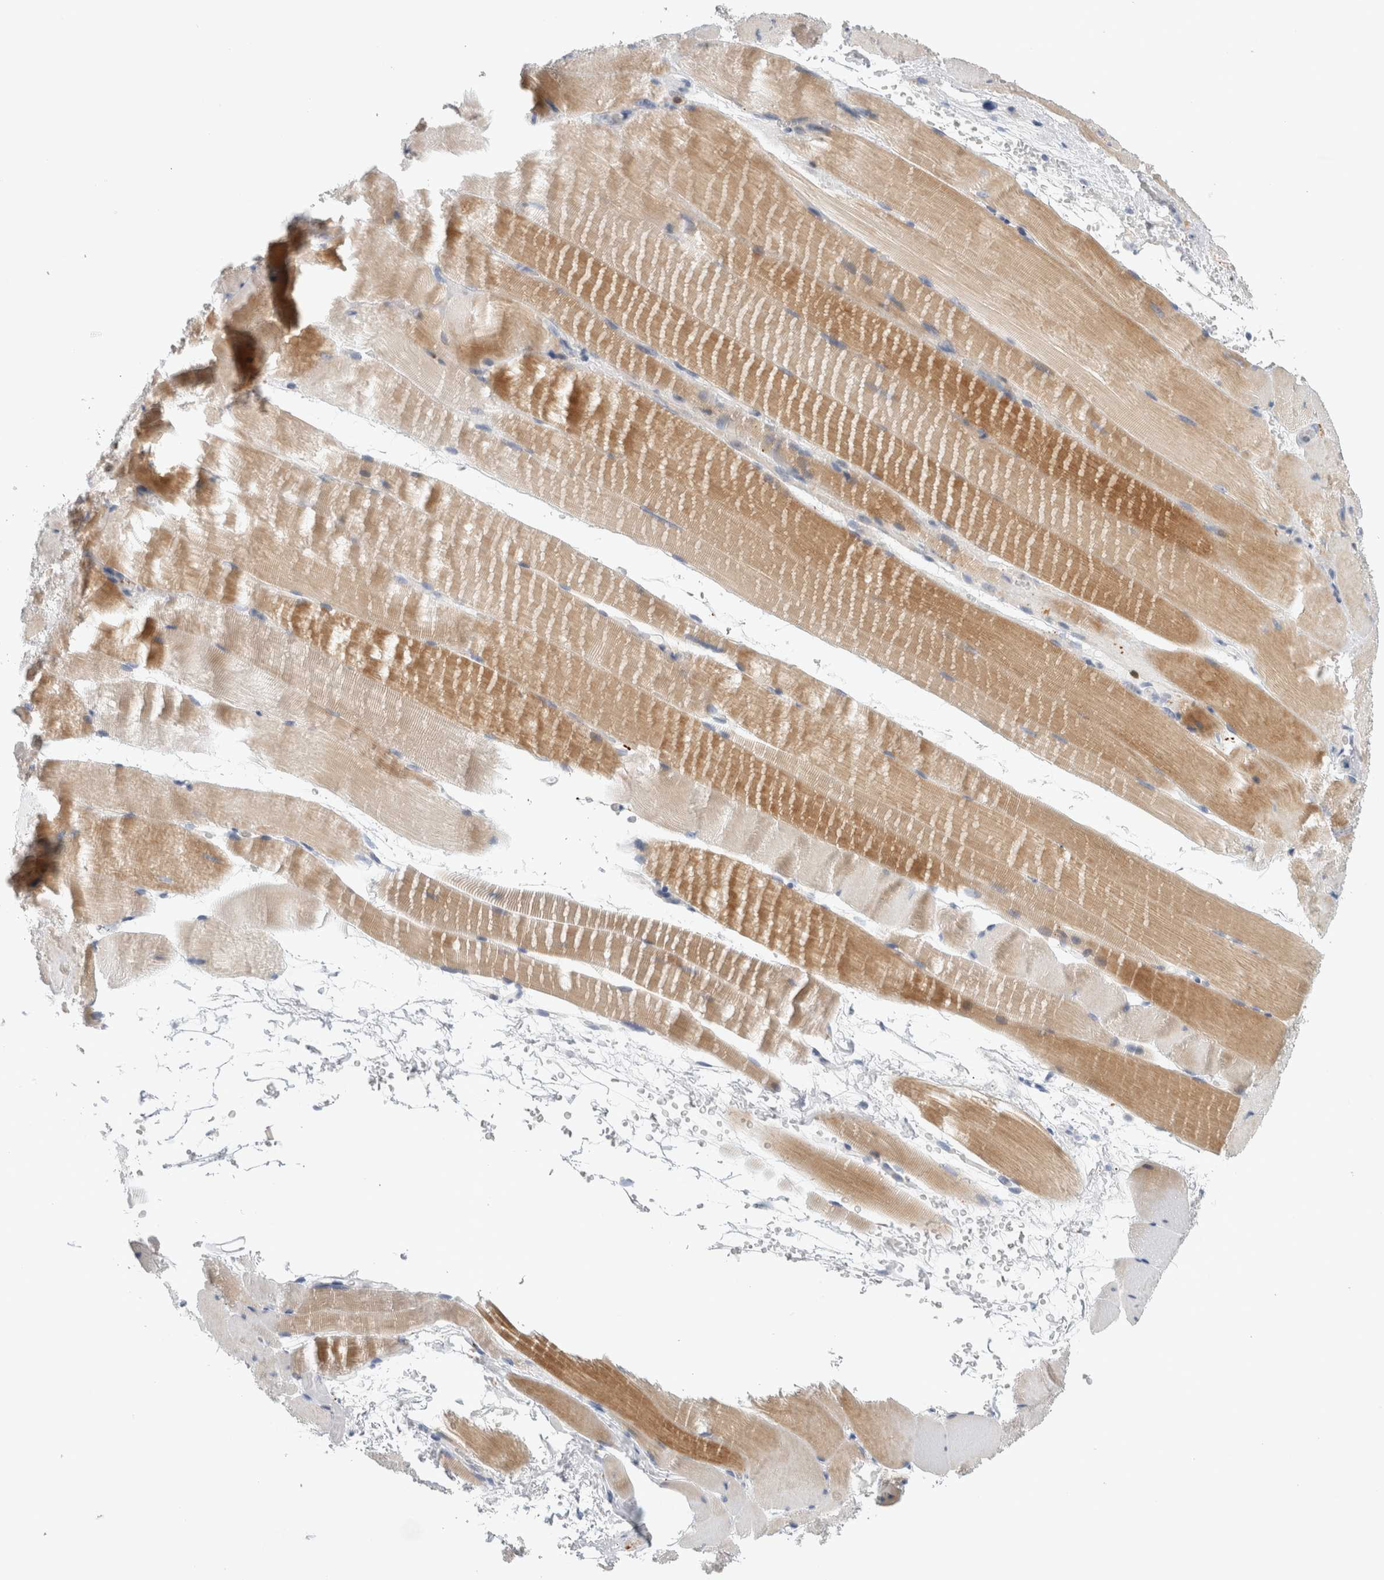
{"staining": {"intensity": "moderate", "quantity": "25%-75%", "location": "cytoplasmic/membranous"}, "tissue": "skeletal muscle", "cell_type": "Myocytes", "image_type": "normal", "snomed": [{"axis": "morphology", "description": "Normal tissue, NOS"}, {"axis": "topography", "description": "Skeletal muscle"}, {"axis": "topography", "description": "Parathyroid gland"}], "caption": "DAB immunohistochemical staining of benign human skeletal muscle demonstrates moderate cytoplasmic/membranous protein positivity in approximately 25%-75% of myocytes.", "gene": "SLC20A2", "patient": {"sex": "female", "age": 37}}